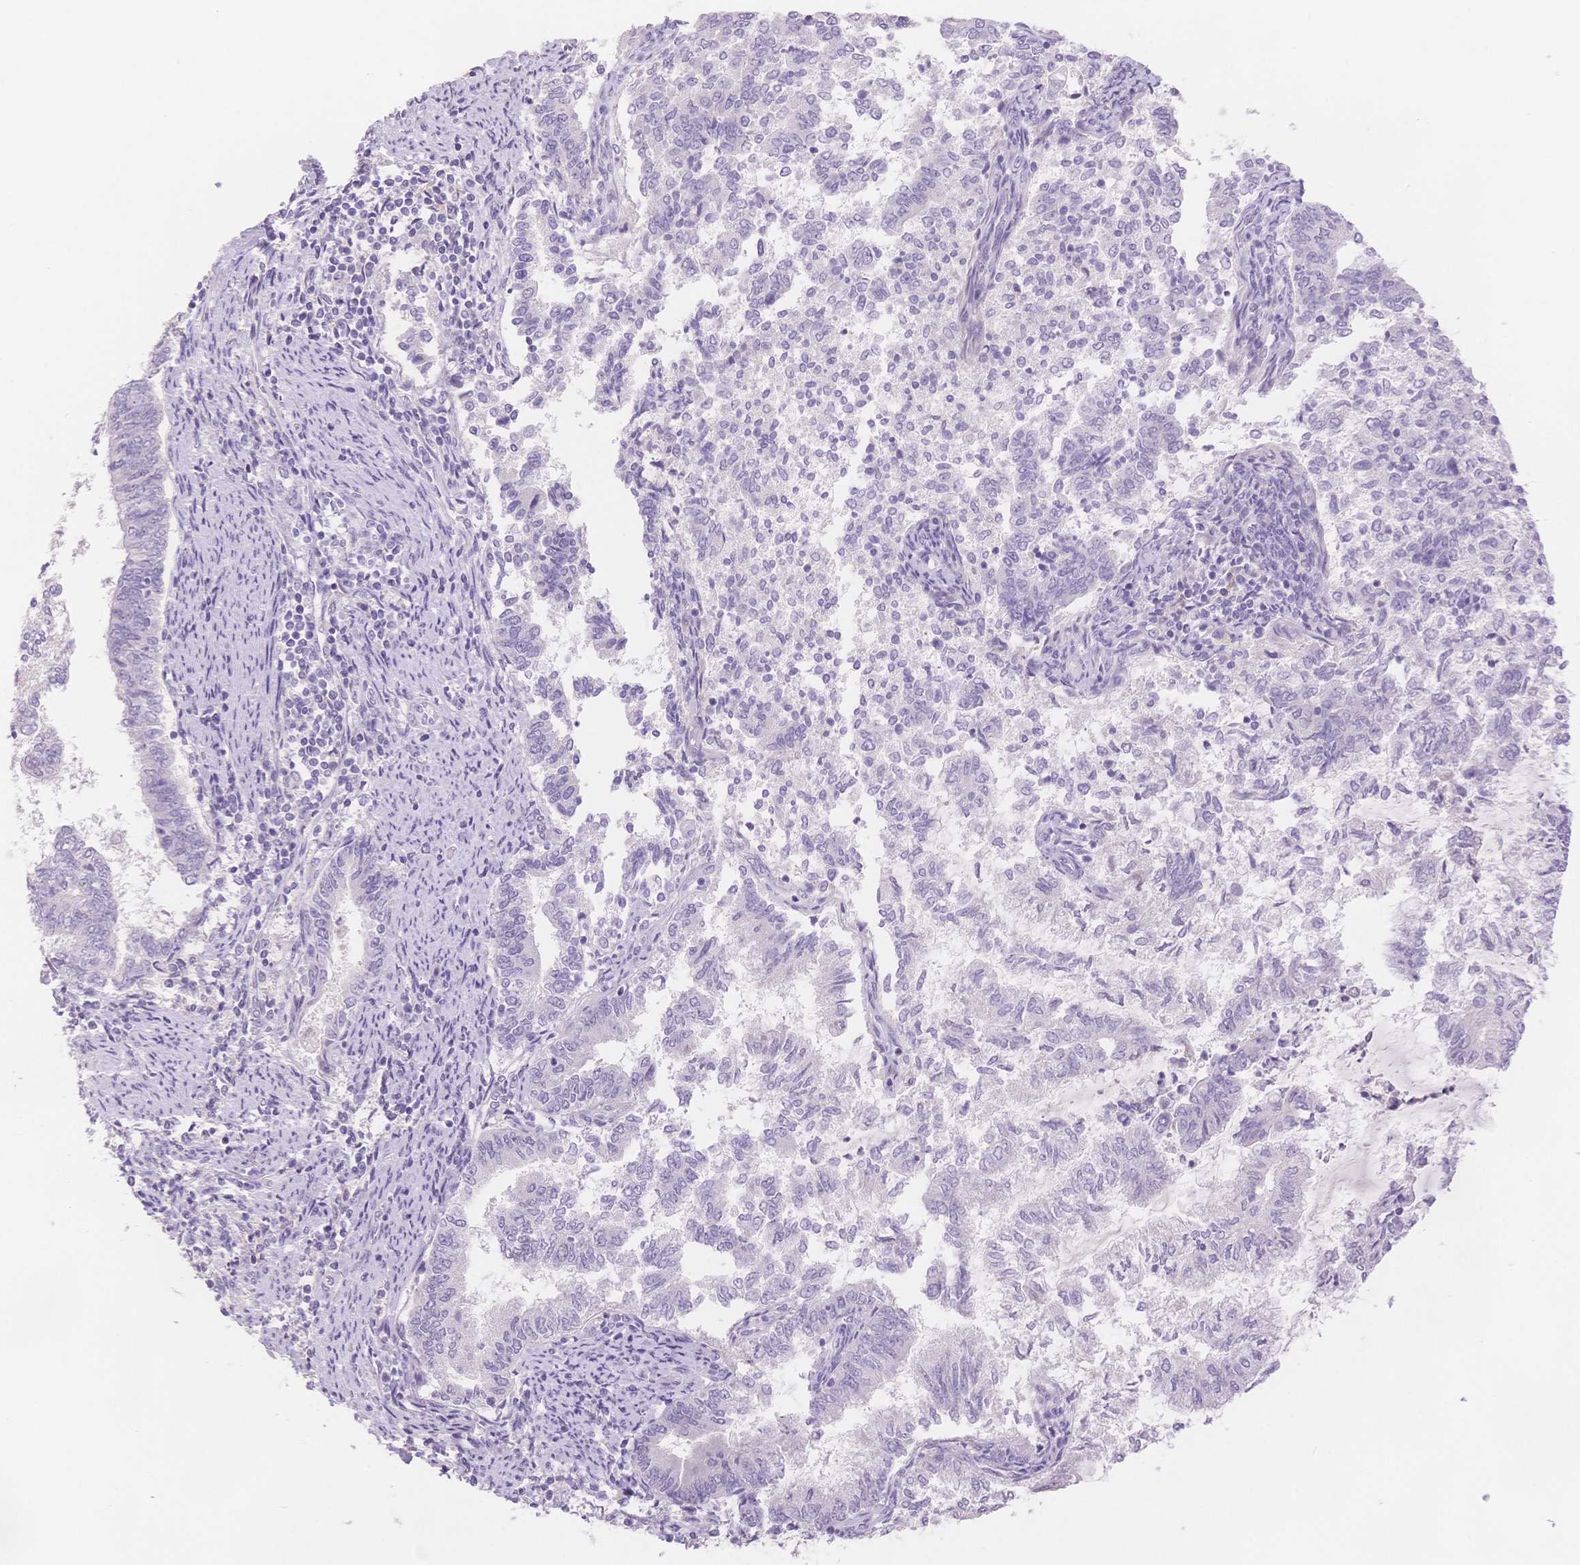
{"staining": {"intensity": "negative", "quantity": "none", "location": "none"}, "tissue": "endometrial cancer", "cell_type": "Tumor cells", "image_type": "cancer", "snomed": [{"axis": "morphology", "description": "Adenocarcinoma, NOS"}, {"axis": "topography", "description": "Endometrium"}], "caption": "Tumor cells show no significant protein positivity in endometrial adenocarcinoma.", "gene": "MYOM1", "patient": {"sex": "female", "age": 65}}